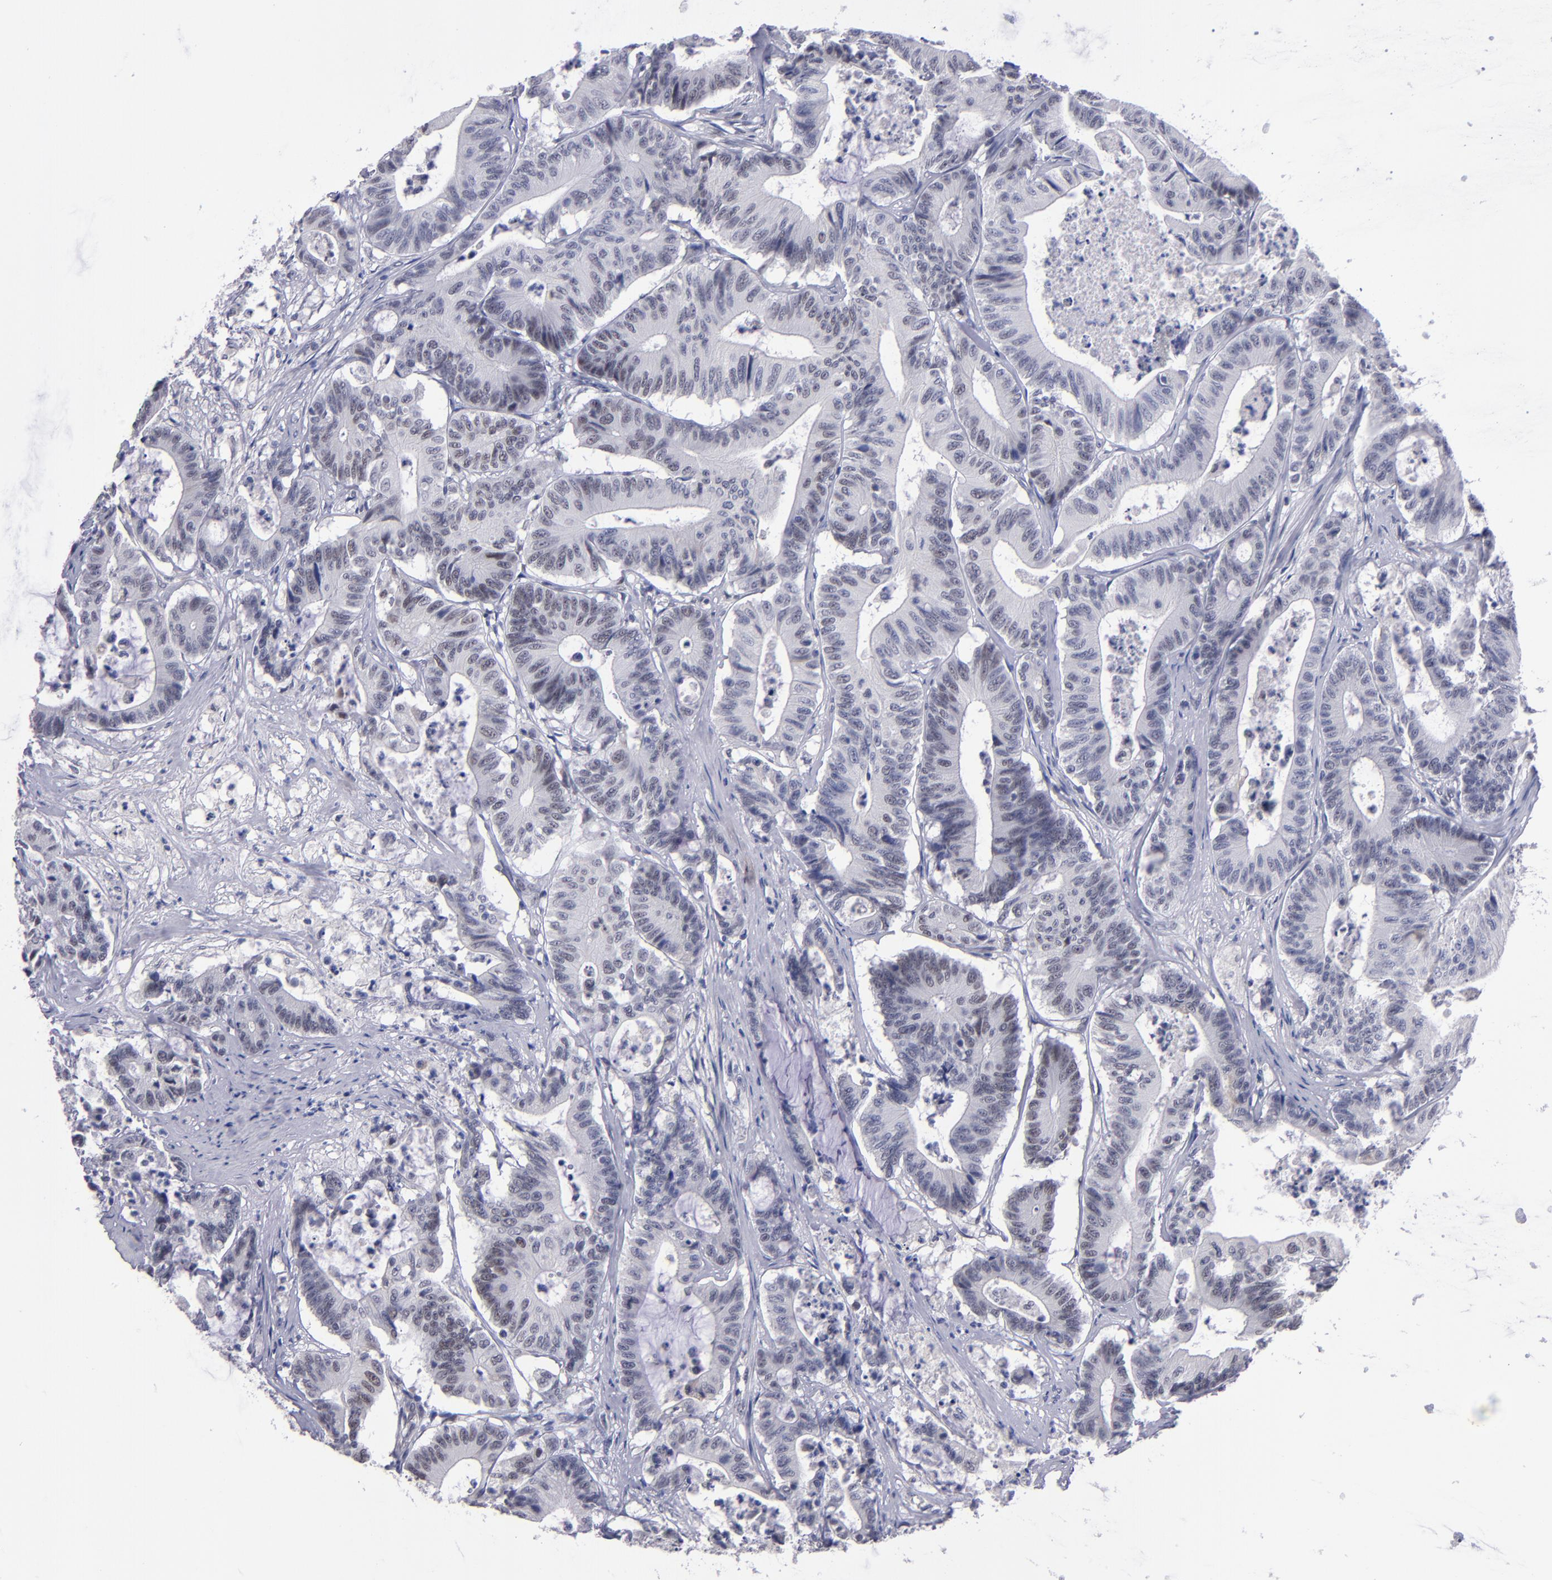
{"staining": {"intensity": "weak", "quantity": "<25%", "location": "cytoplasmic/membranous,nuclear"}, "tissue": "colorectal cancer", "cell_type": "Tumor cells", "image_type": "cancer", "snomed": [{"axis": "morphology", "description": "Adenocarcinoma, NOS"}, {"axis": "topography", "description": "Colon"}], "caption": "Colorectal adenocarcinoma stained for a protein using immunohistochemistry (IHC) shows no staining tumor cells.", "gene": "OTUB2", "patient": {"sex": "female", "age": 84}}